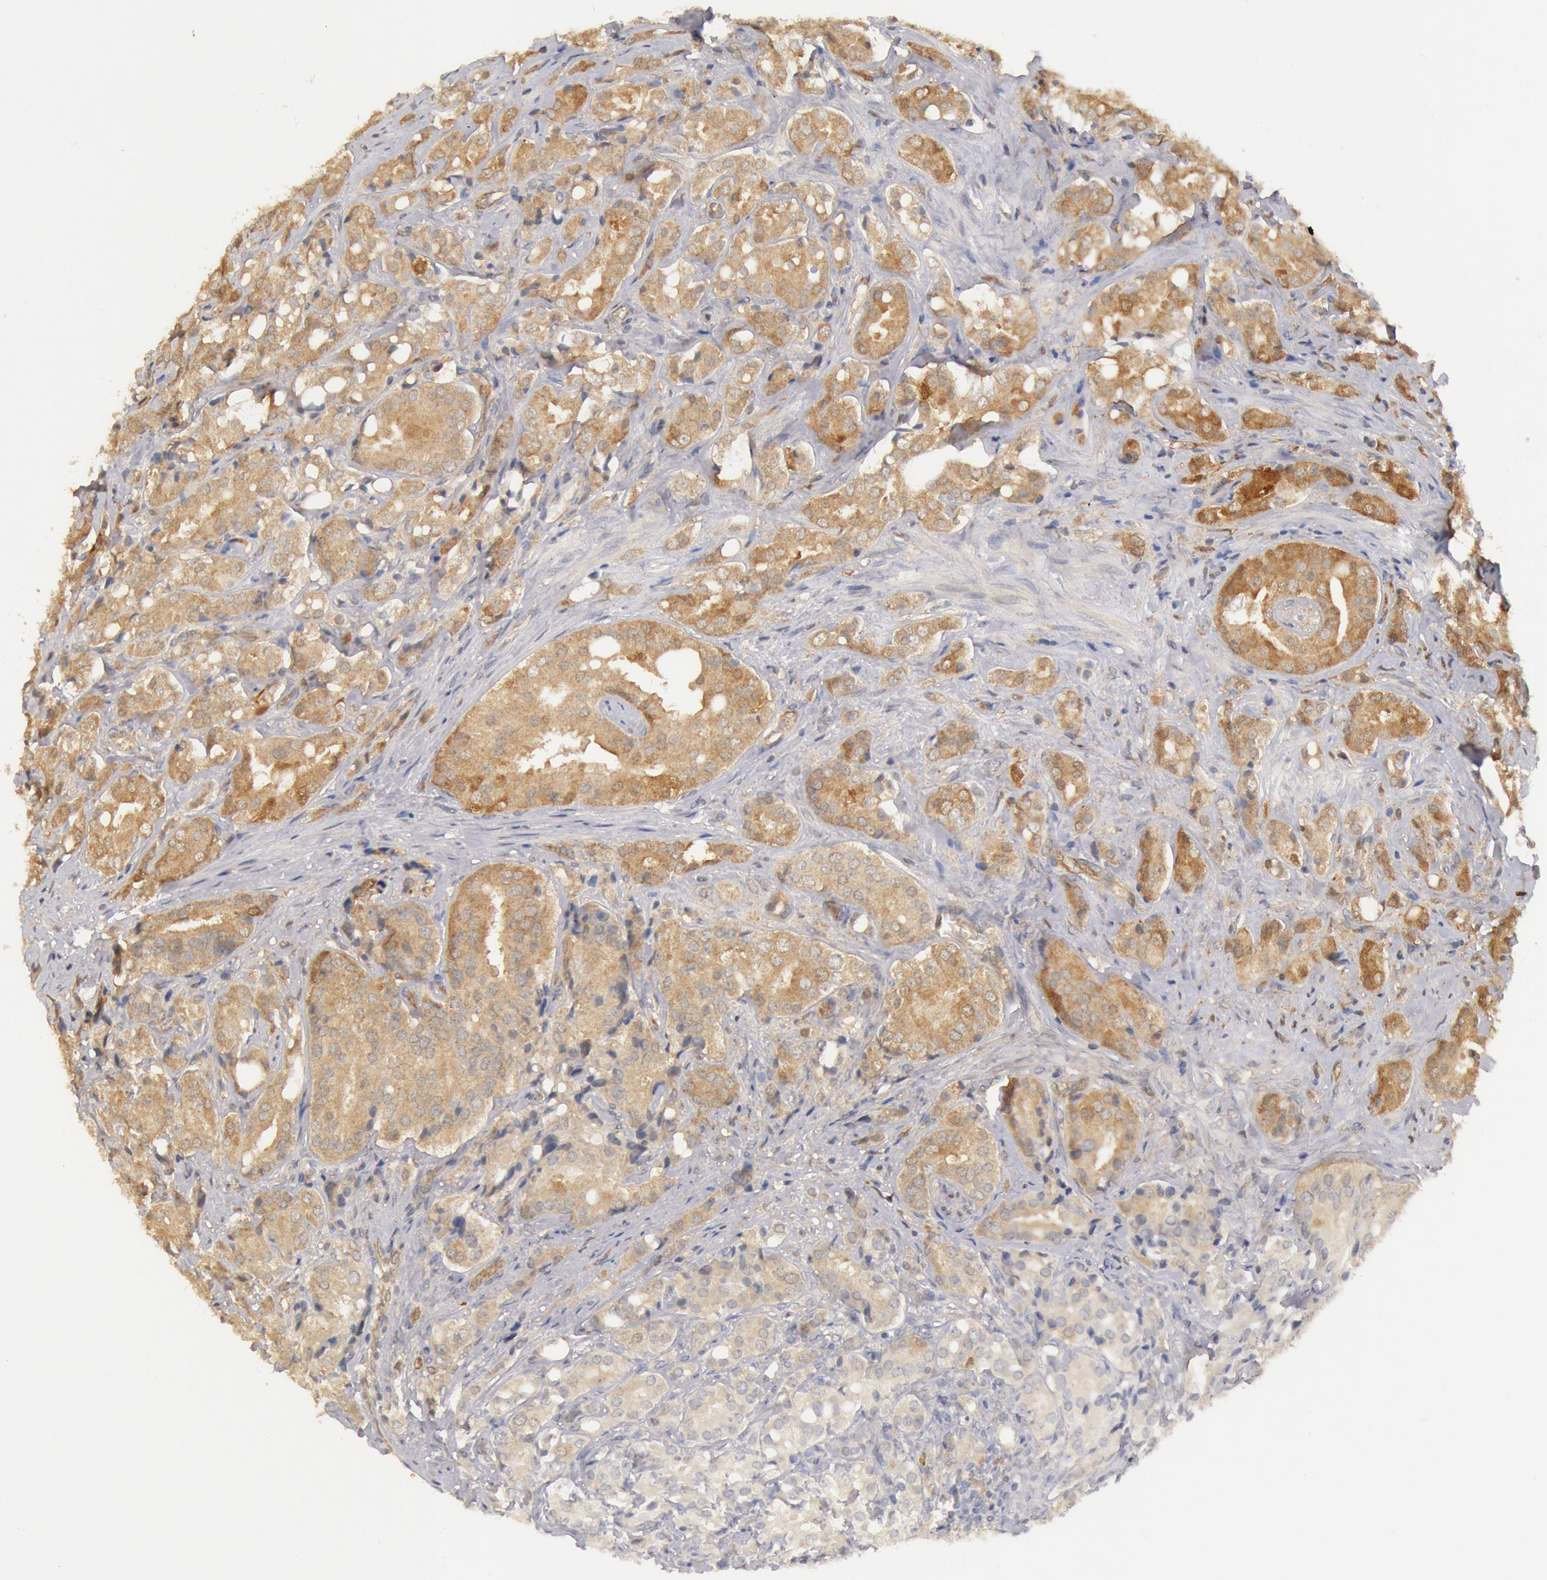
{"staining": {"intensity": "moderate", "quantity": ">75%", "location": "cytoplasmic/membranous"}, "tissue": "prostate cancer", "cell_type": "Tumor cells", "image_type": "cancer", "snomed": [{"axis": "morphology", "description": "Adenocarcinoma, High grade"}, {"axis": "topography", "description": "Prostate"}], "caption": "Immunohistochemical staining of human prostate cancer (high-grade adenocarcinoma) reveals medium levels of moderate cytoplasmic/membranous positivity in about >75% of tumor cells.", "gene": "DNAJA1", "patient": {"sex": "male", "age": 68}}